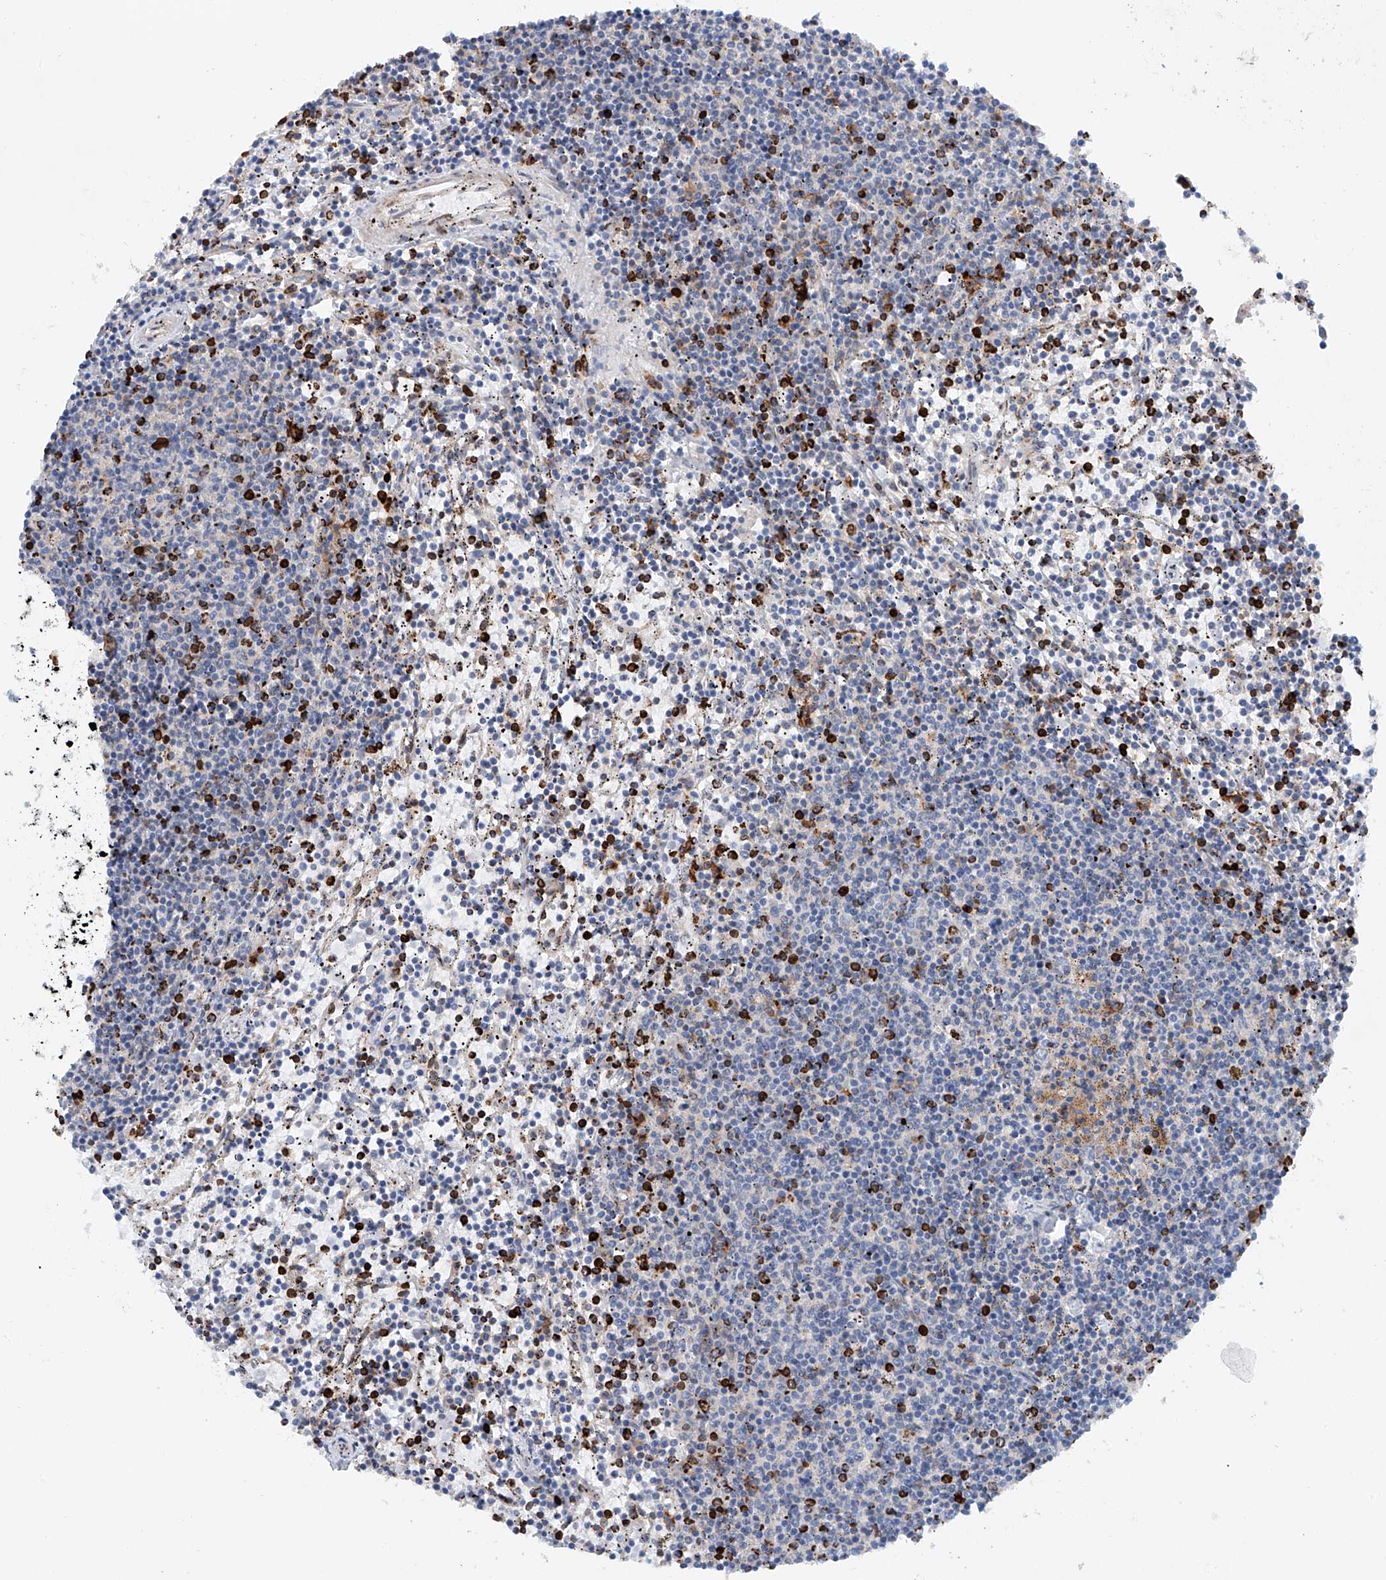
{"staining": {"intensity": "negative", "quantity": "none", "location": "none"}, "tissue": "lymphoma", "cell_type": "Tumor cells", "image_type": "cancer", "snomed": [{"axis": "morphology", "description": "Malignant lymphoma, non-Hodgkin's type, Low grade"}, {"axis": "topography", "description": "Spleen"}], "caption": "Immunohistochemistry photomicrograph of human malignant lymphoma, non-Hodgkin's type (low-grade) stained for a protein (brown), which exhibits no positivity in tumor cells.", "gene": "CEP85L", "patient": {"sex": "female", "age": 50}}